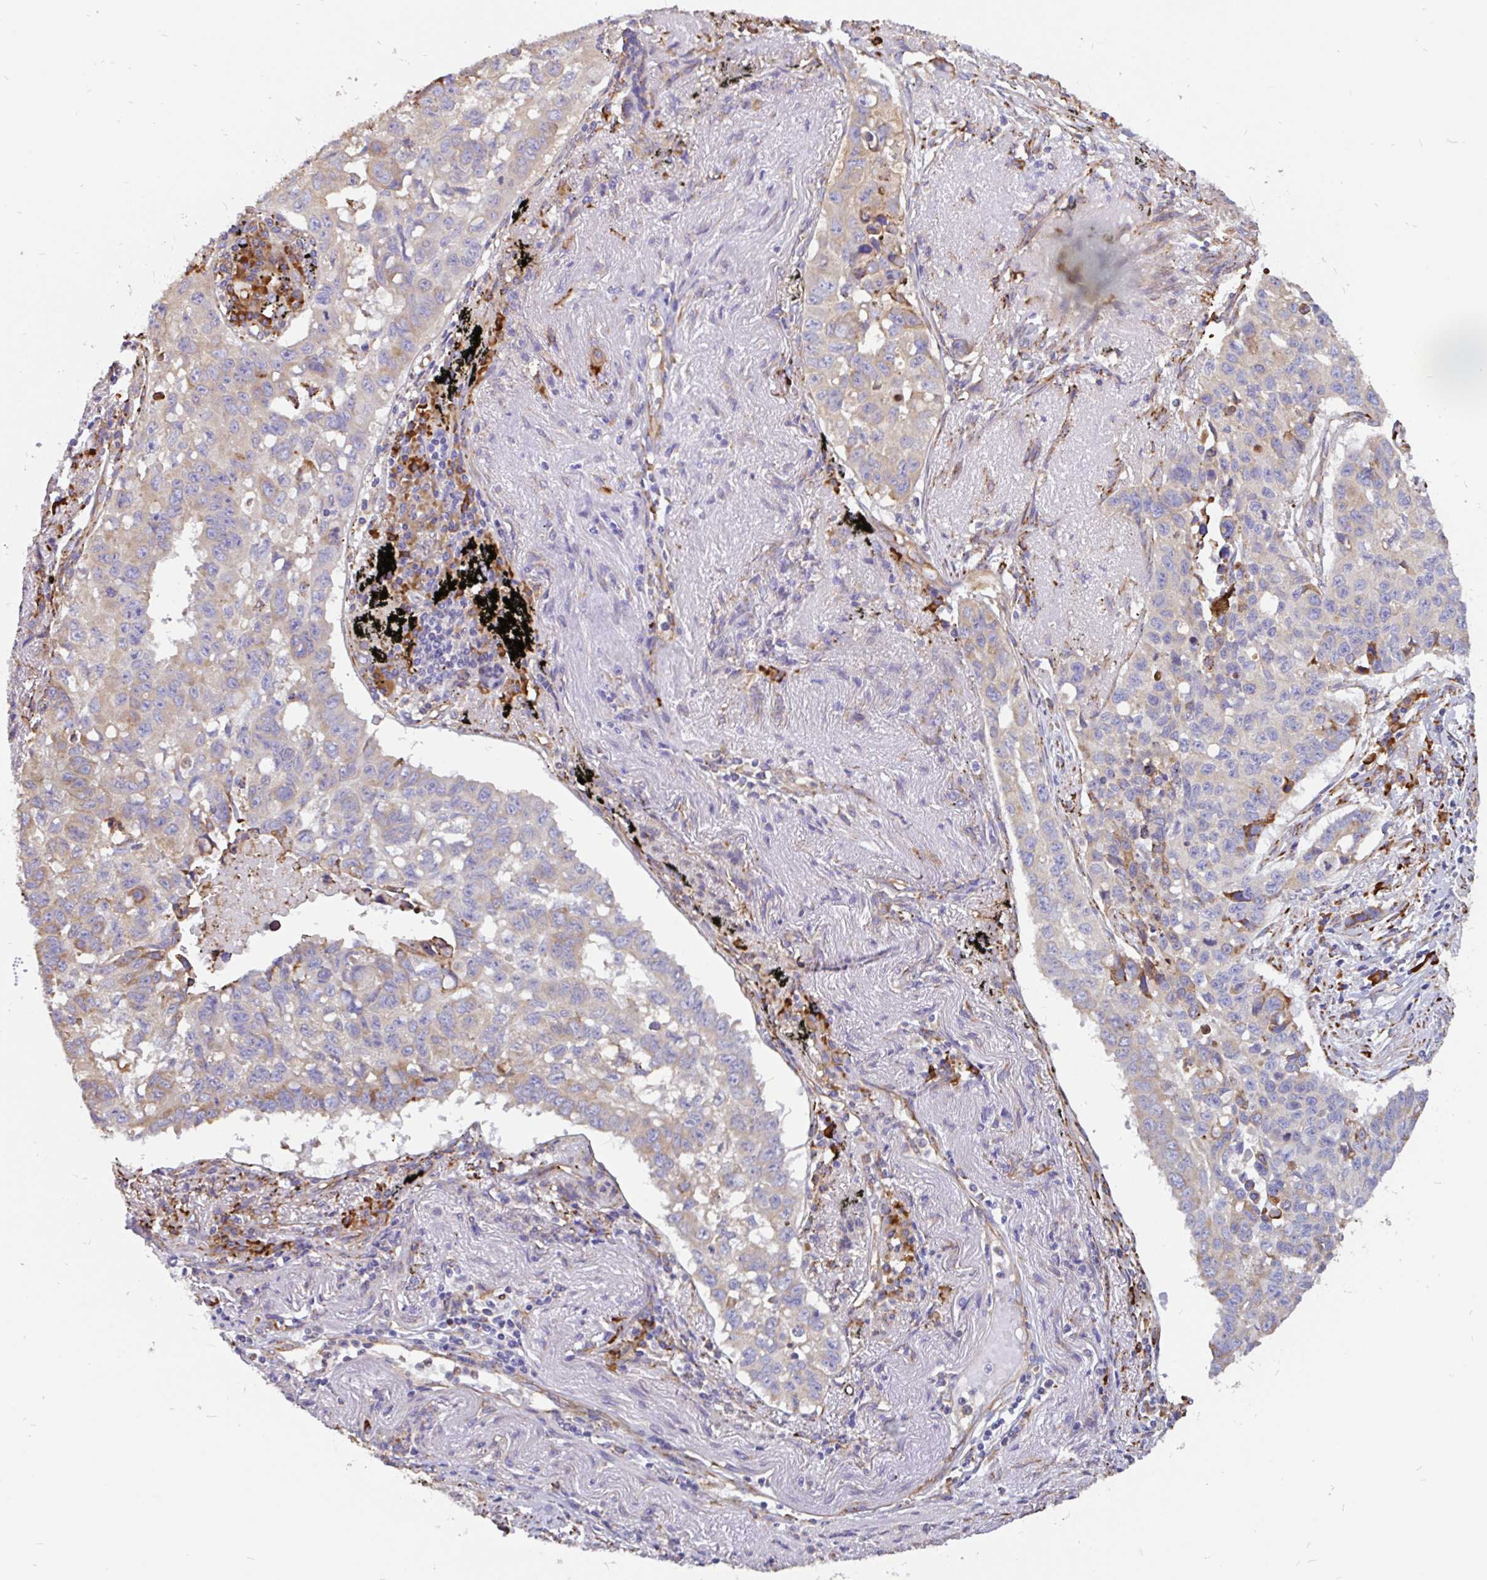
{"staining": {"intensity": "weak", "quantity": "<25%", "location": "cytoplasmic/membranous"}, "tissue": "lung cancer", "cell_type": "Tumor cells", "image_type": "cancer", "snomed": [{"axis": "morphology", "description": "Squamous cell carcinoma, NOS"}, {"axis": "topography", "description": "Lung"}], "caption": "Tumor cells are negative for brown protein staining in lung squamous cell carcinoma. (Immunohistochemistry (ihc), brightfield microscopy, high magnification).", "gene": "EML5", "patient": {"sex": "male", "age": 60}}